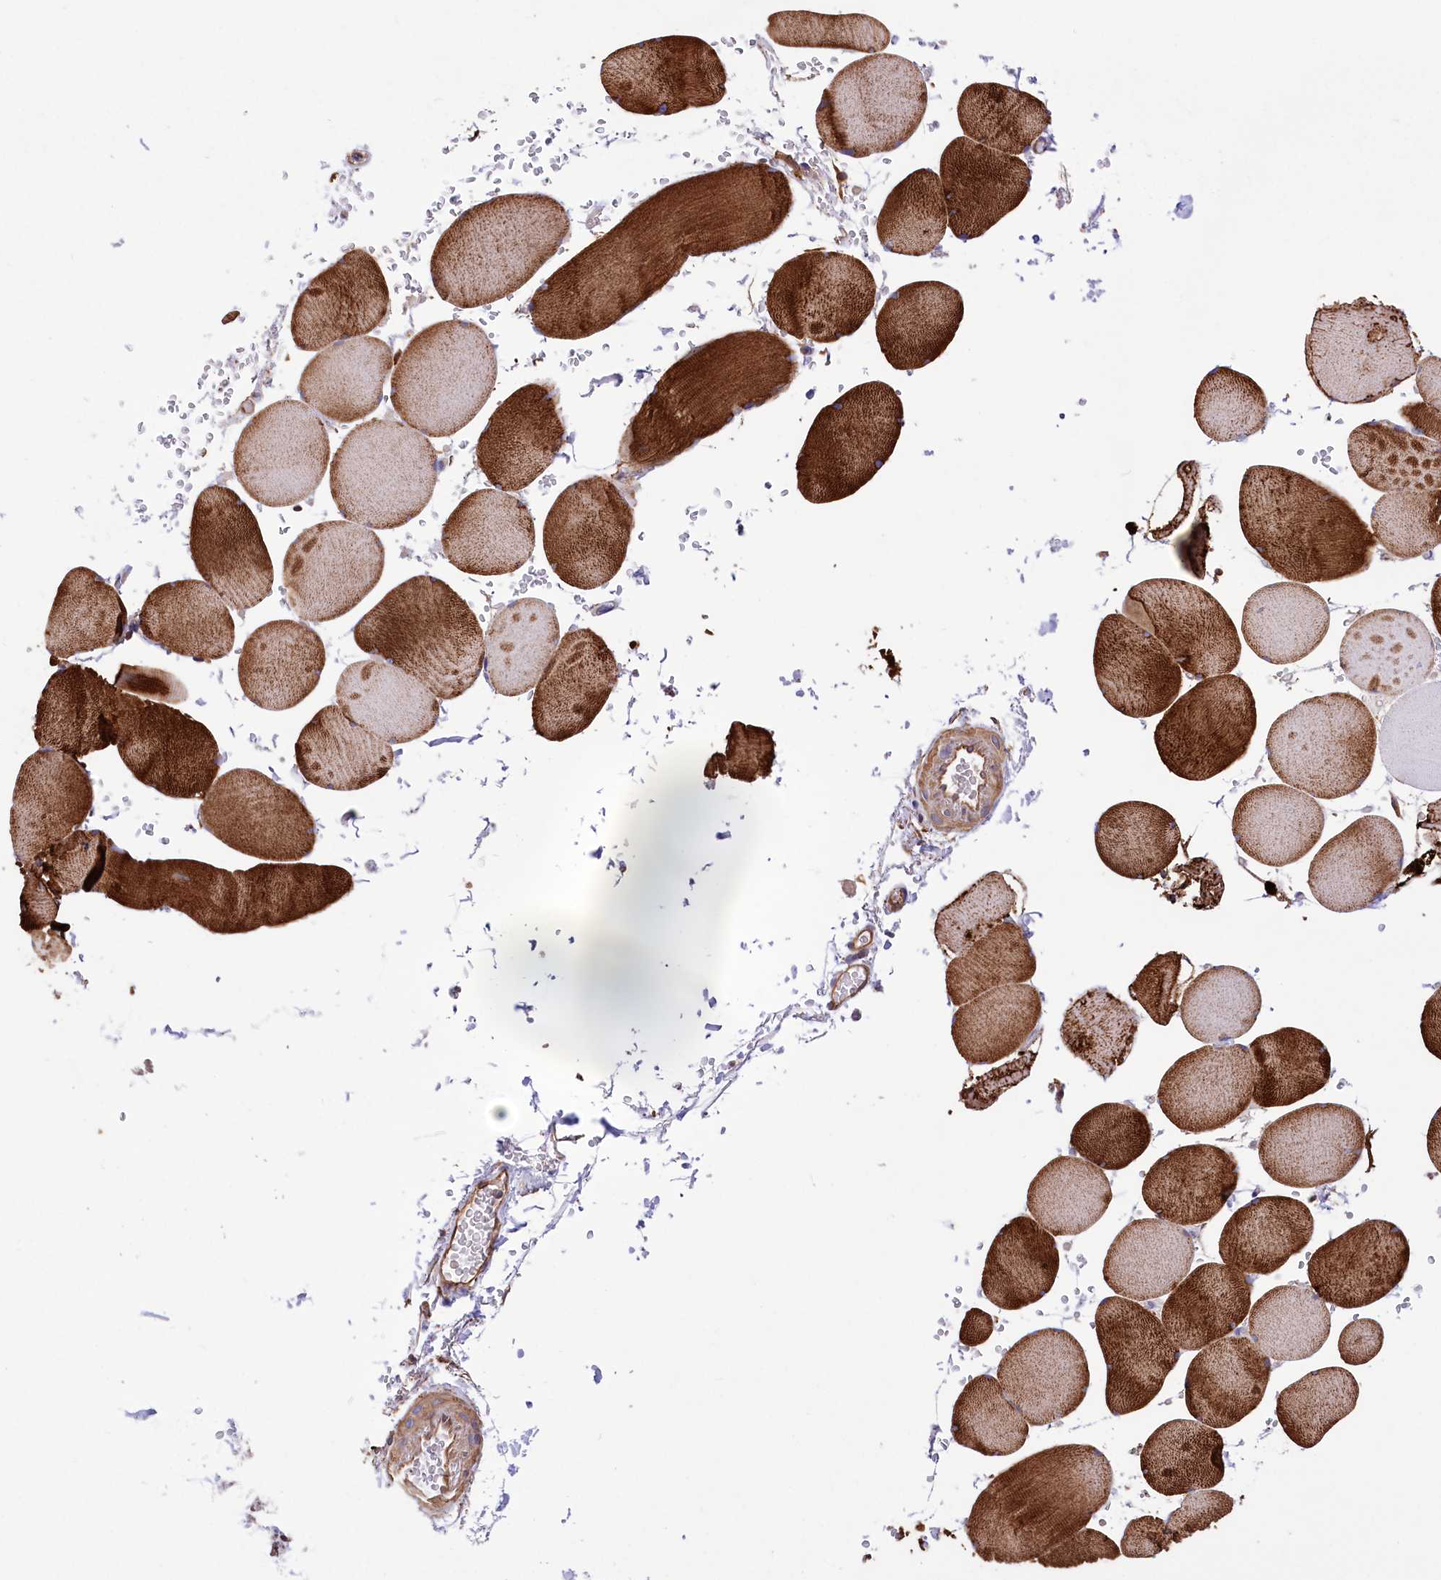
{"staining": {"intensity": "strong", "quantity": ">75%", "location": "cytoplasmic/membranous"}, "tissue": "skeletal muscle", "cell_type": "Myocytes", "image_type": "normal", "snomed": [{"axis": "morphology", "description": "Normal tissue, NOS"}, {"axis": "topography", "description": "Skeletal muscle"}, {"axis": "topography", "description": "Head-Neck"}], "caption": "Unremarkable skeletal muscle exhibits strong cytoplasmic/membranous expression in about >75% of myocytes.", "gene": "DPP3", "patient": {"sex": "male", "age": 66}}